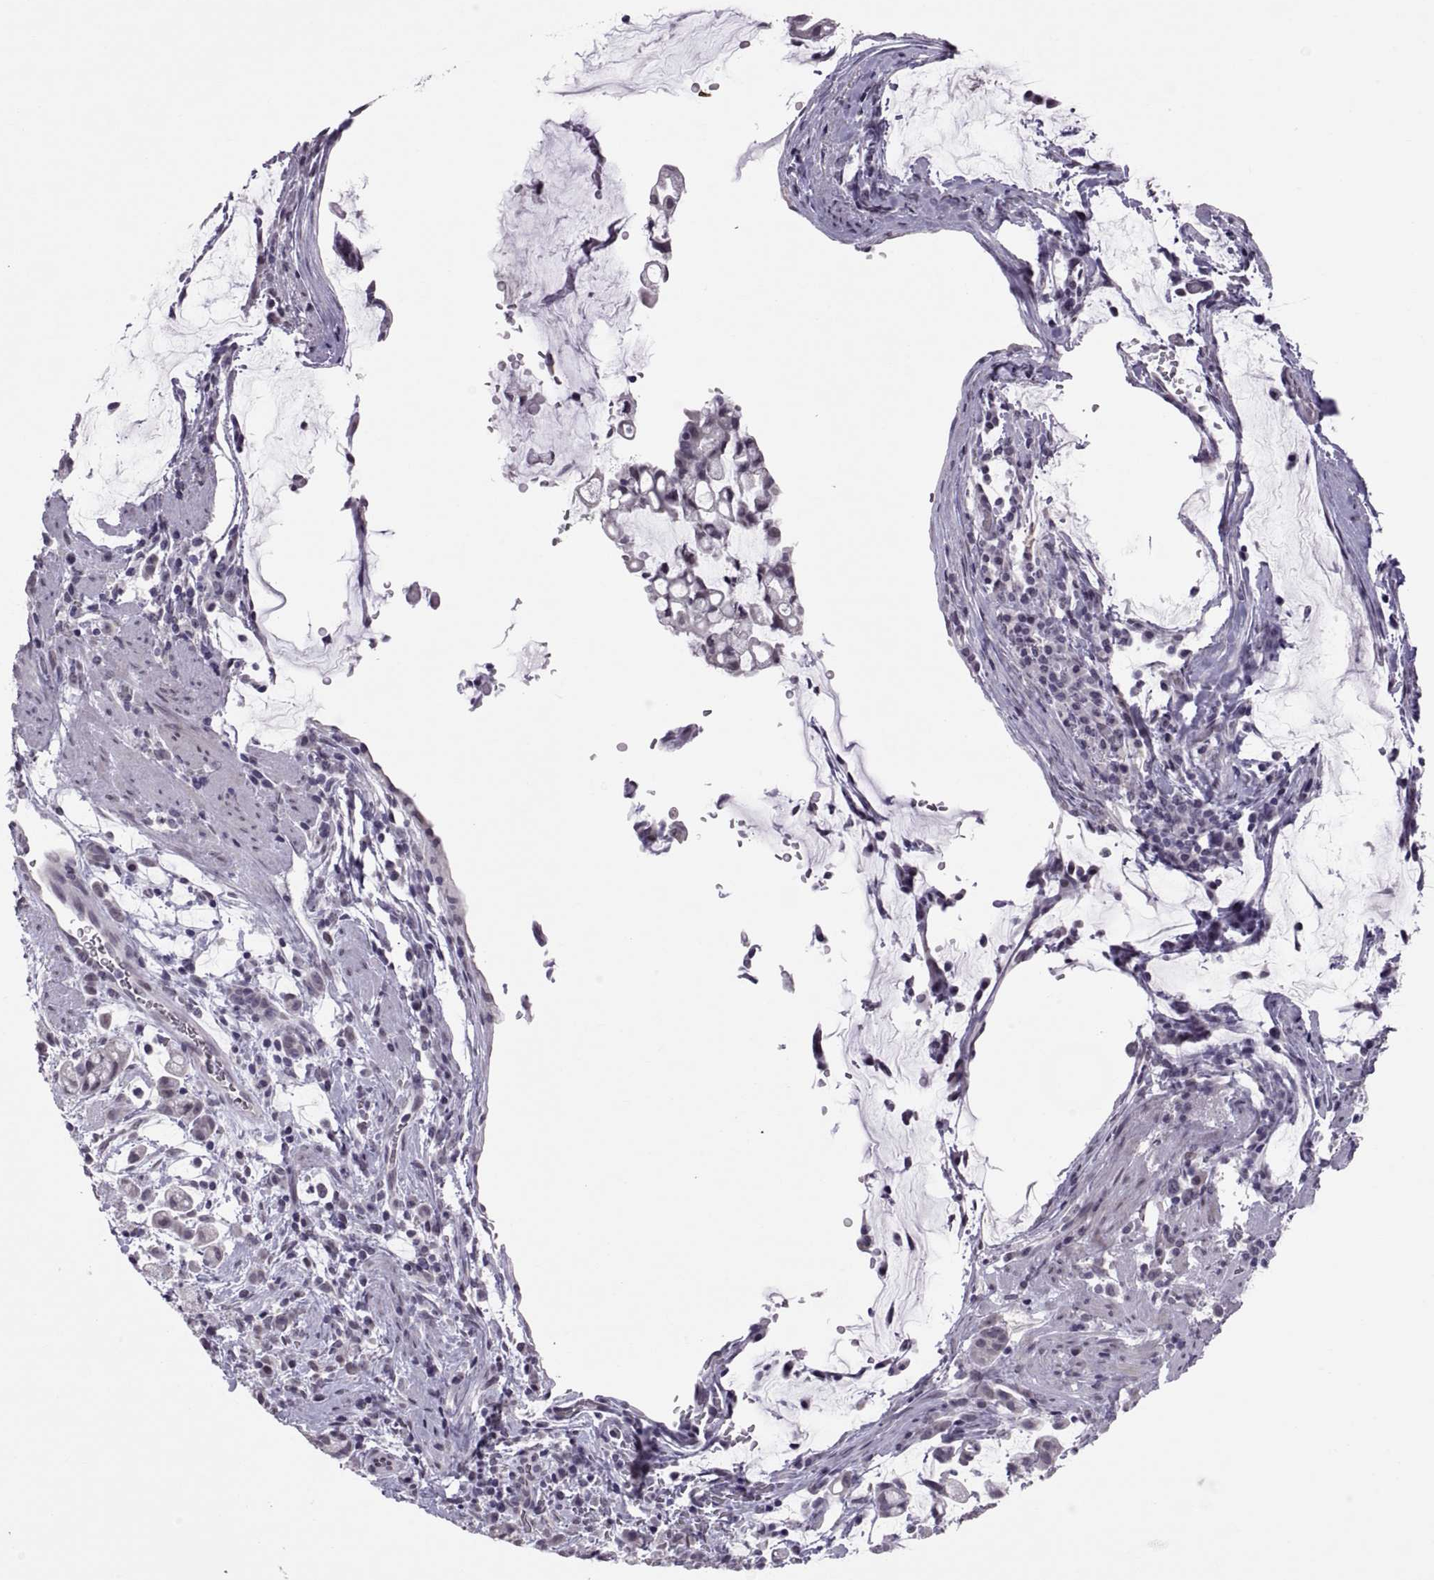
{"staining": {"intensity": "negative", "quantity": "none", "location": "none"}, "tissue": "stomach cancer", "cell_type": "Tumor cells", "image_type": "cancer", "snomed": [{"axis": "morphology", "description": "Adenocarcinoma, NOS"}, {"axis": "topography", "description": "Stomach"}], "caption": "Tumor cells show no significant staining in stomach cancer.", "gene": "KRT77", "patient": {"sex": "female", "age": 60}}